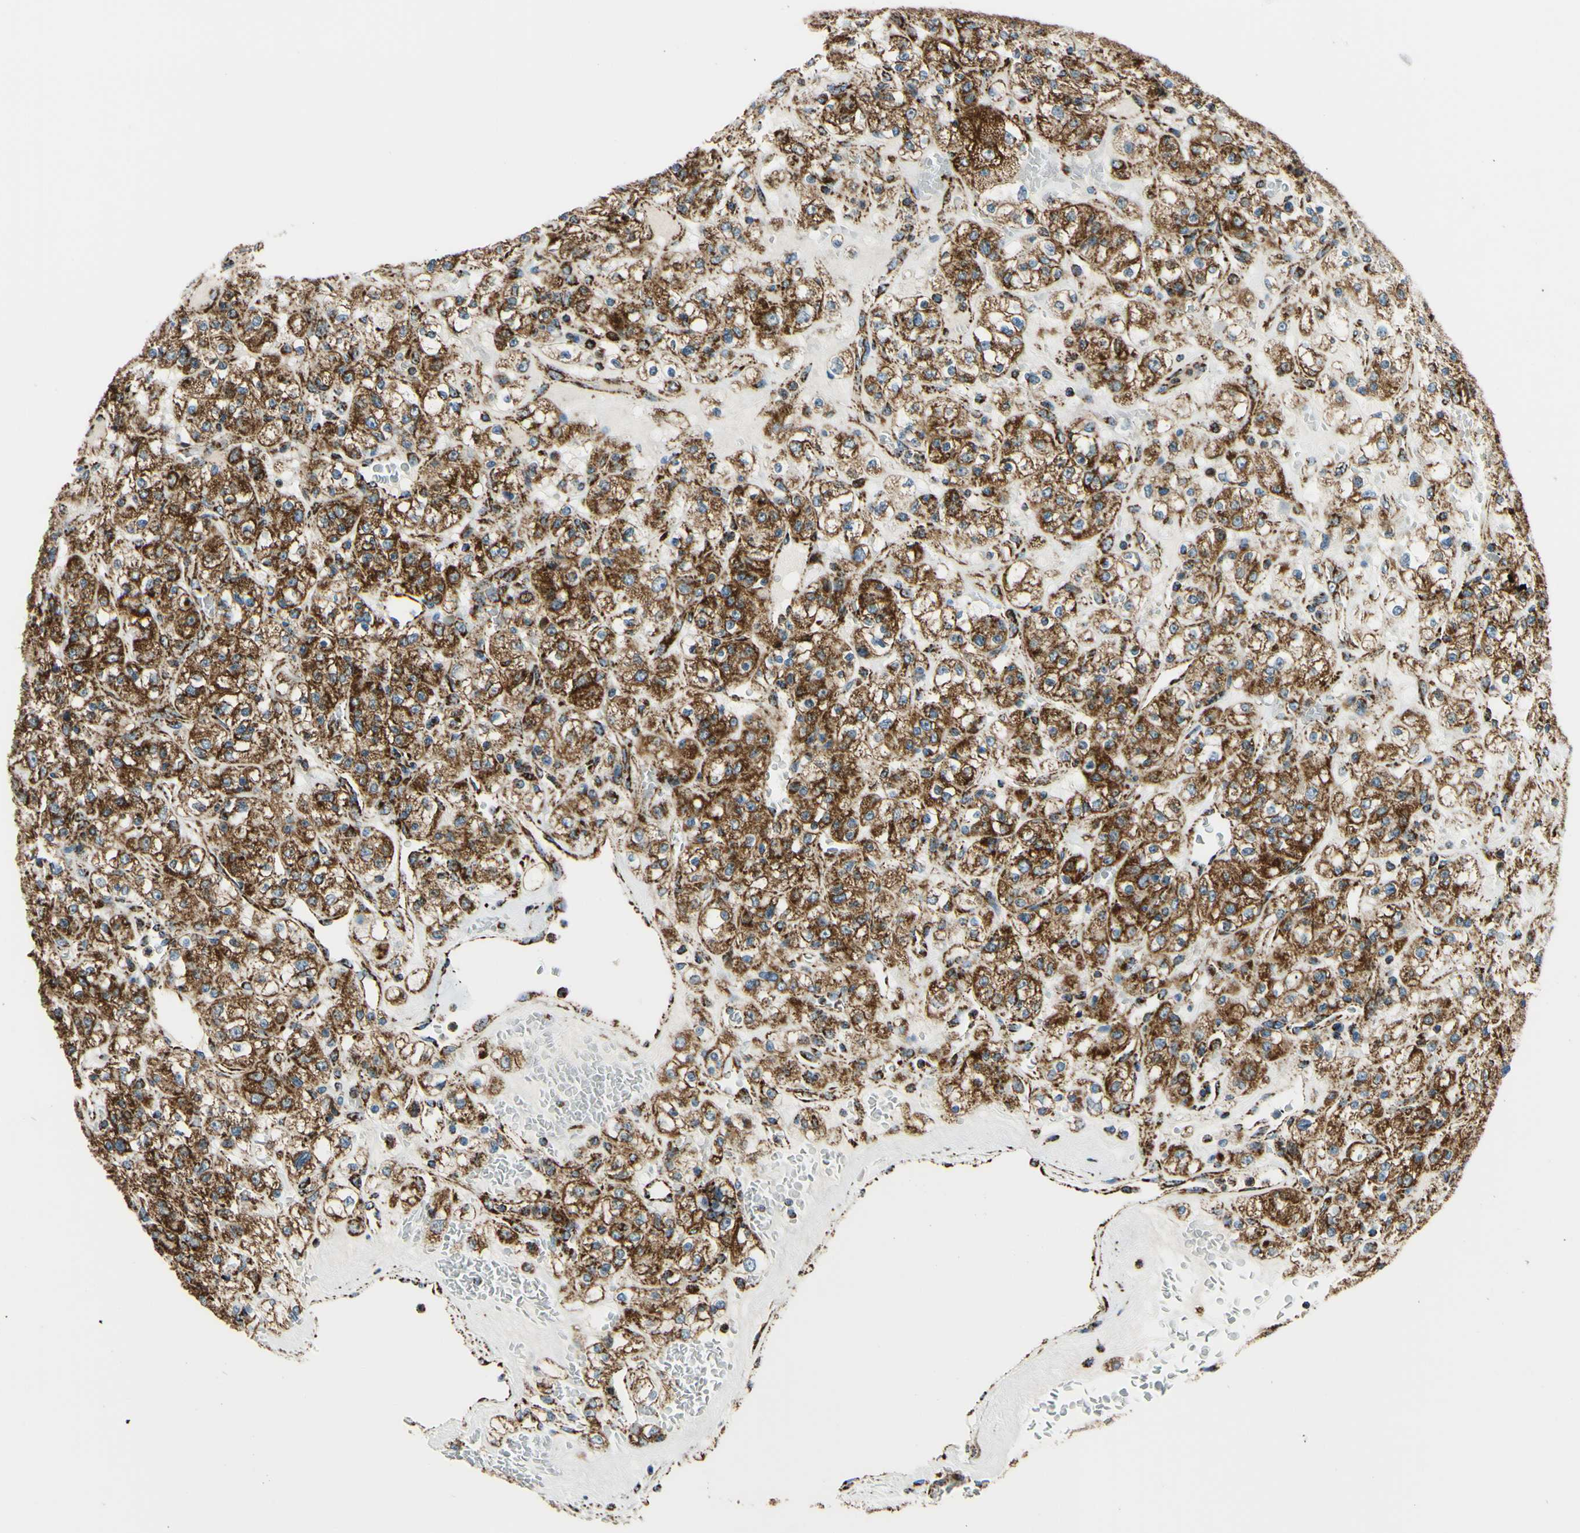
{"staining": {"intensity": "strong", "quantity": ">75%", "location": "cytoplasmic/membranous"}, "tissue": "renal cancer", "cell_type": "Tumor cells", "image_type": "cancer", "snomed": [{"axis": "morphology", "description": "Normal tissue, NOS"}, {"axis": "morphology", "description": "Adenocarcinoma, NOS"}, {"axis": "topography", "description": "Kidney"}], "caption": "Tumor cells demonstrate high levels of strong cytoplasmic/membranous positivity in approximately >75% of cells in renal cancer (adenocarcinoma).", "gene": "MAVS", "patient": {"sex": "female", "age": 72}}